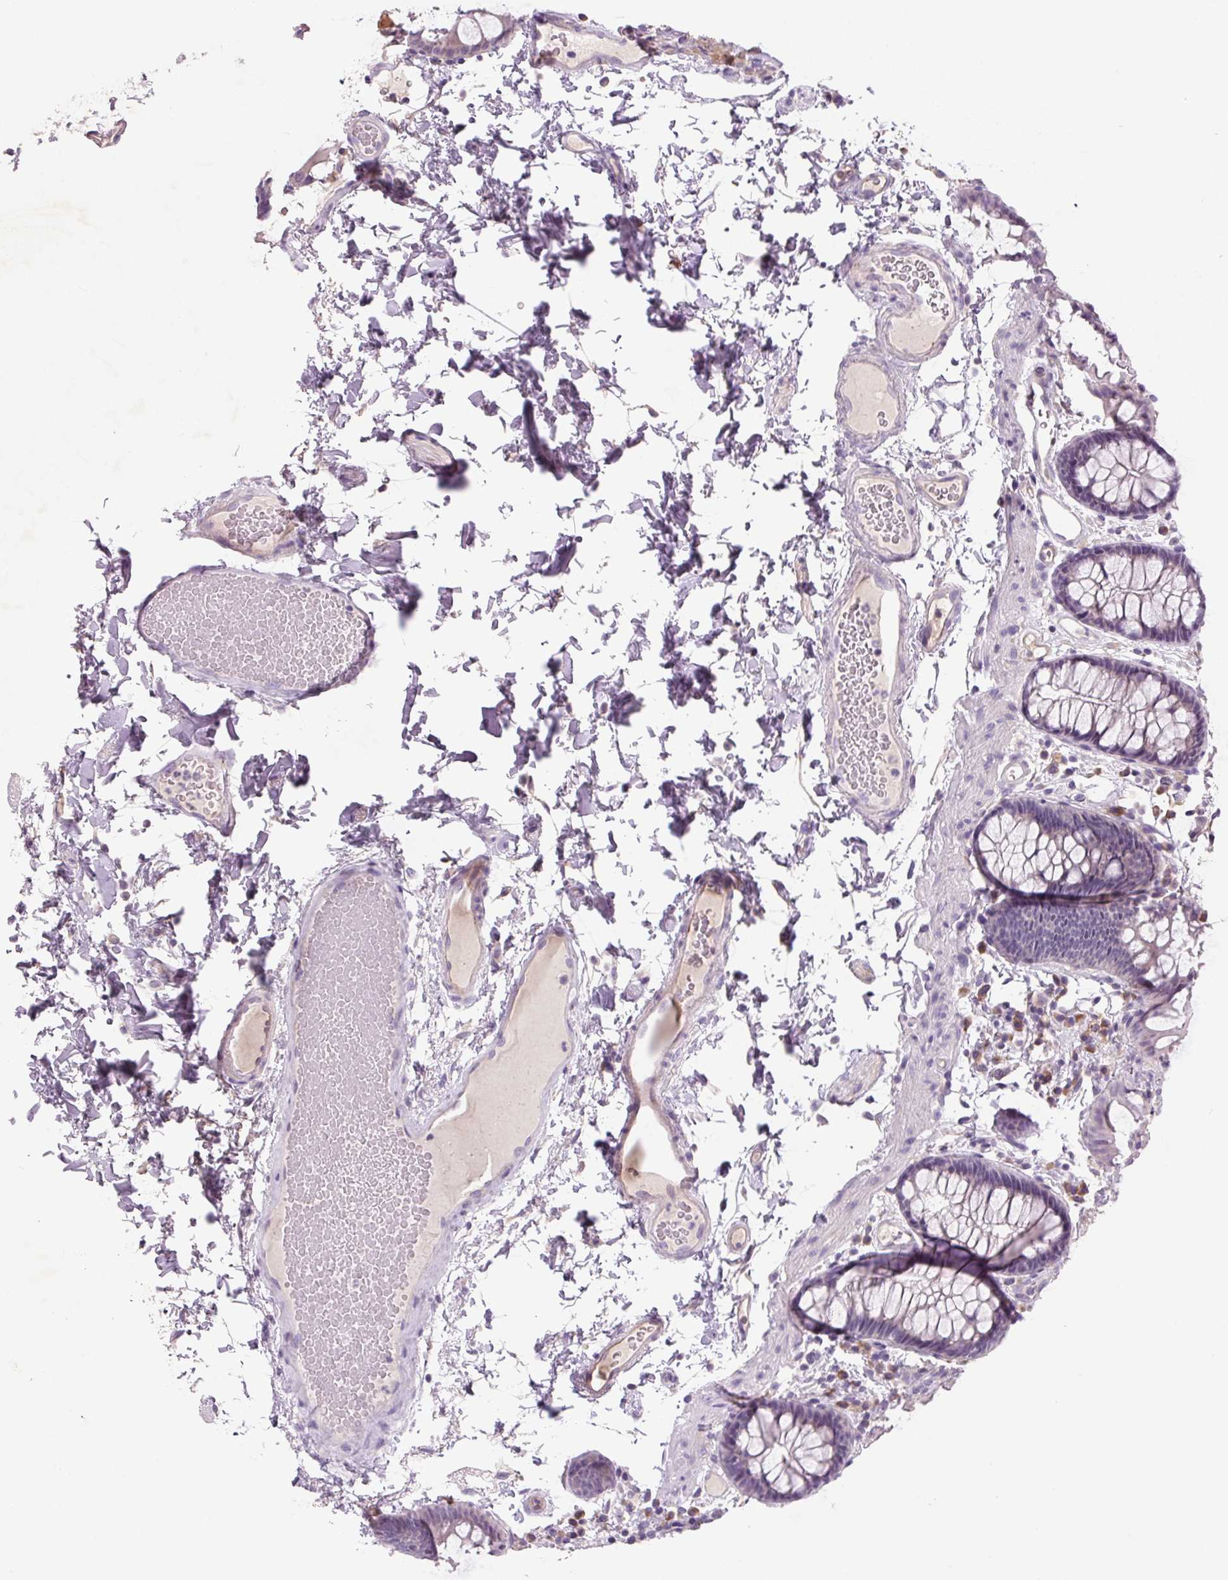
{"staining": {"intensity": "negative", "quantity": "none", "location": "none"}, "tissue": "colon", "cell_type": "Endothelial cells", "image_type": "normal", "snomed": [{"axis": "morphology", "description": "Normal tissue, NOS"}, {"axis": "topography", "description": "Colon"}, {"axis": "topography", "description": "Peripheral nerve tissue"}], "caption": "The histopathology image reveals no significant expression in endothelial cells of colon.", "gene": "TMEM100", "patient": {"sex": "male", "age": 84}}